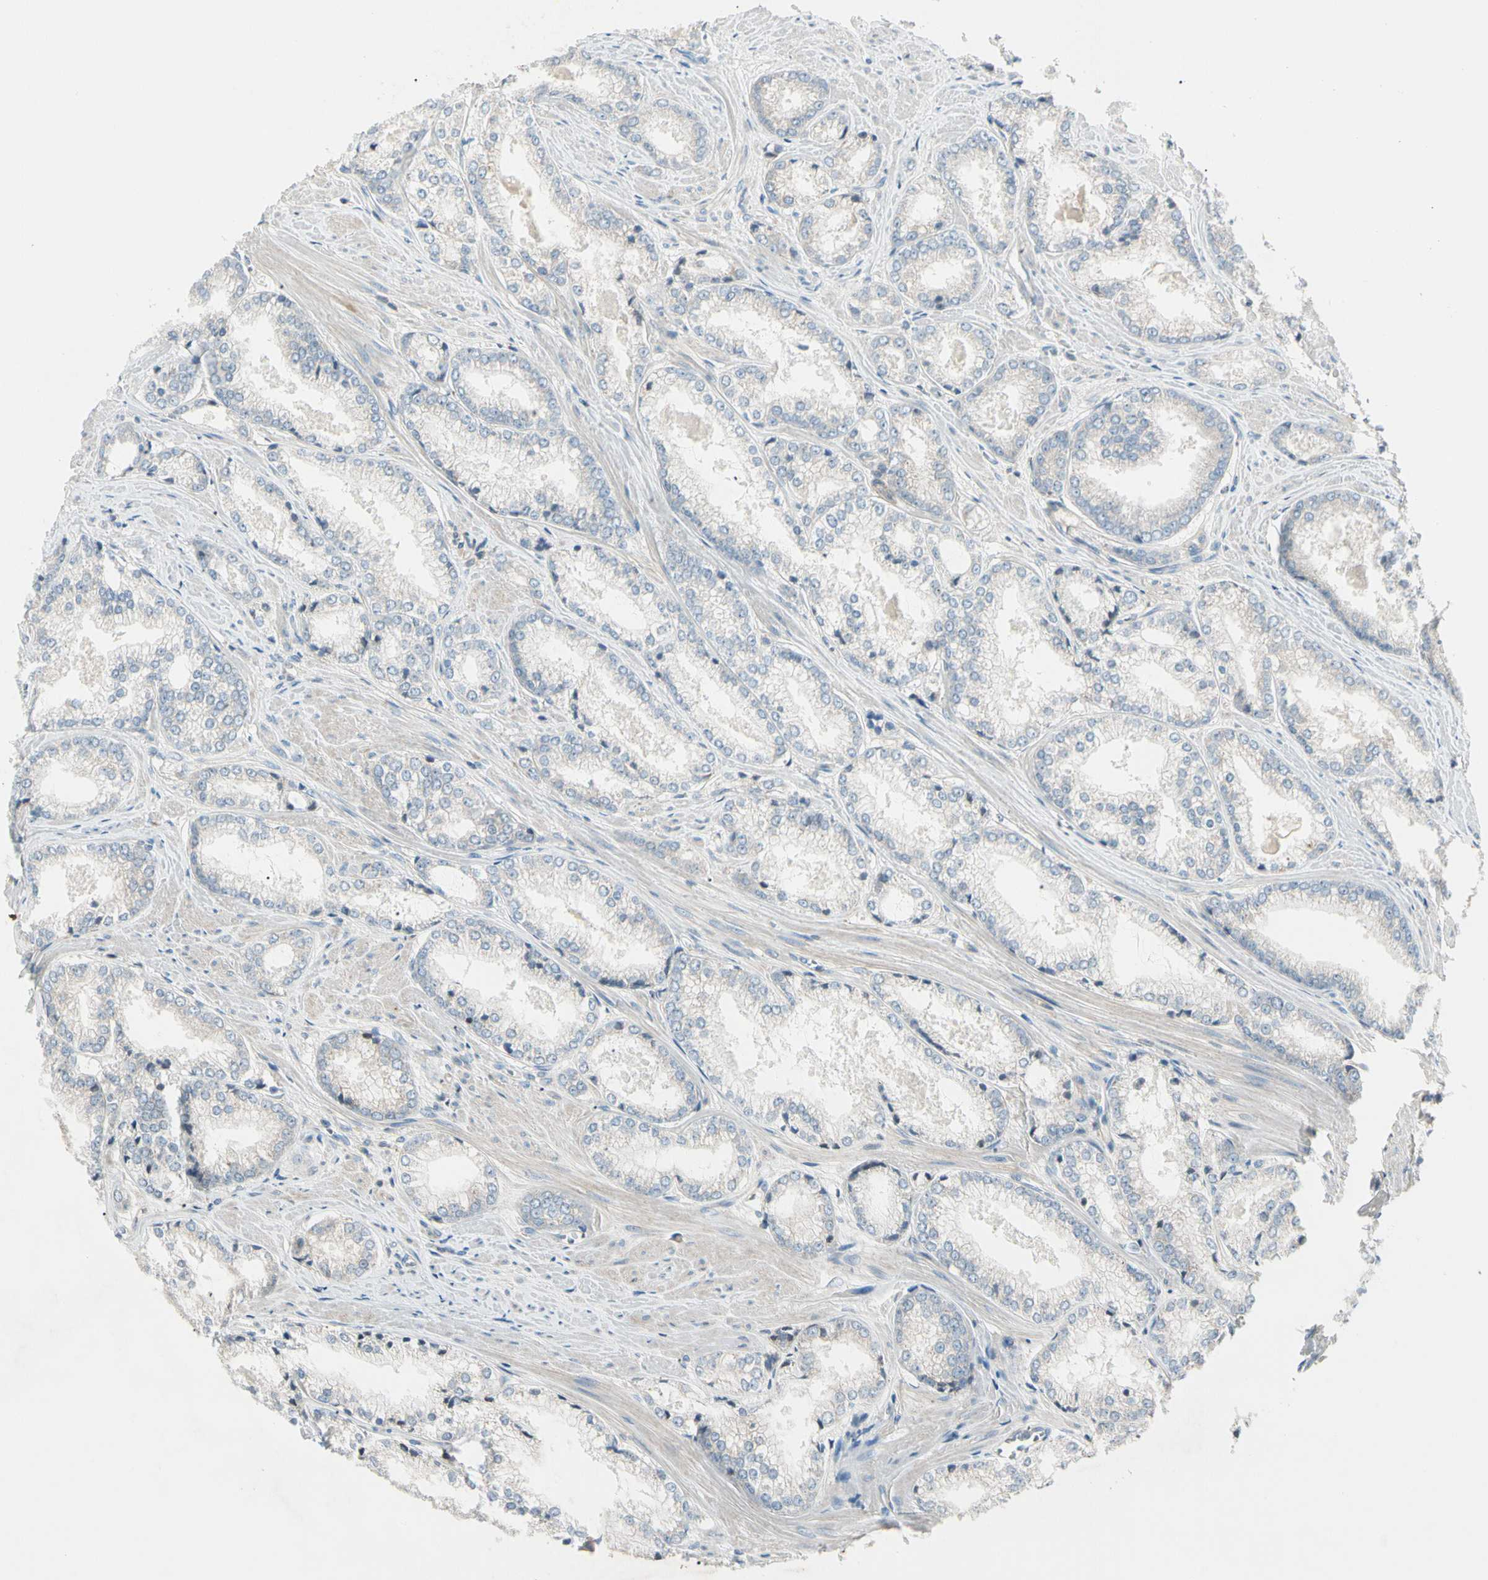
{"staining": {"intensity": "negative", "quantity": "none", "location": "none"}, "tissue": "prostate cancer", "cell_type": "Tumor cells", "image_type": "cancer", "snomed": [{"axis": "morphology", "description": "Adenocarcinoma, Low grade"}, {"axis": "topography", "description": "Prostate"}], "caption": "Human prostate cancer (adenocarcinoma (low-grade)) stained for a protein using immunohistochemistry displays no positivity in tumor cells.", "gene": "CDH6", "patient": {"sex": "male", "age": 64}}